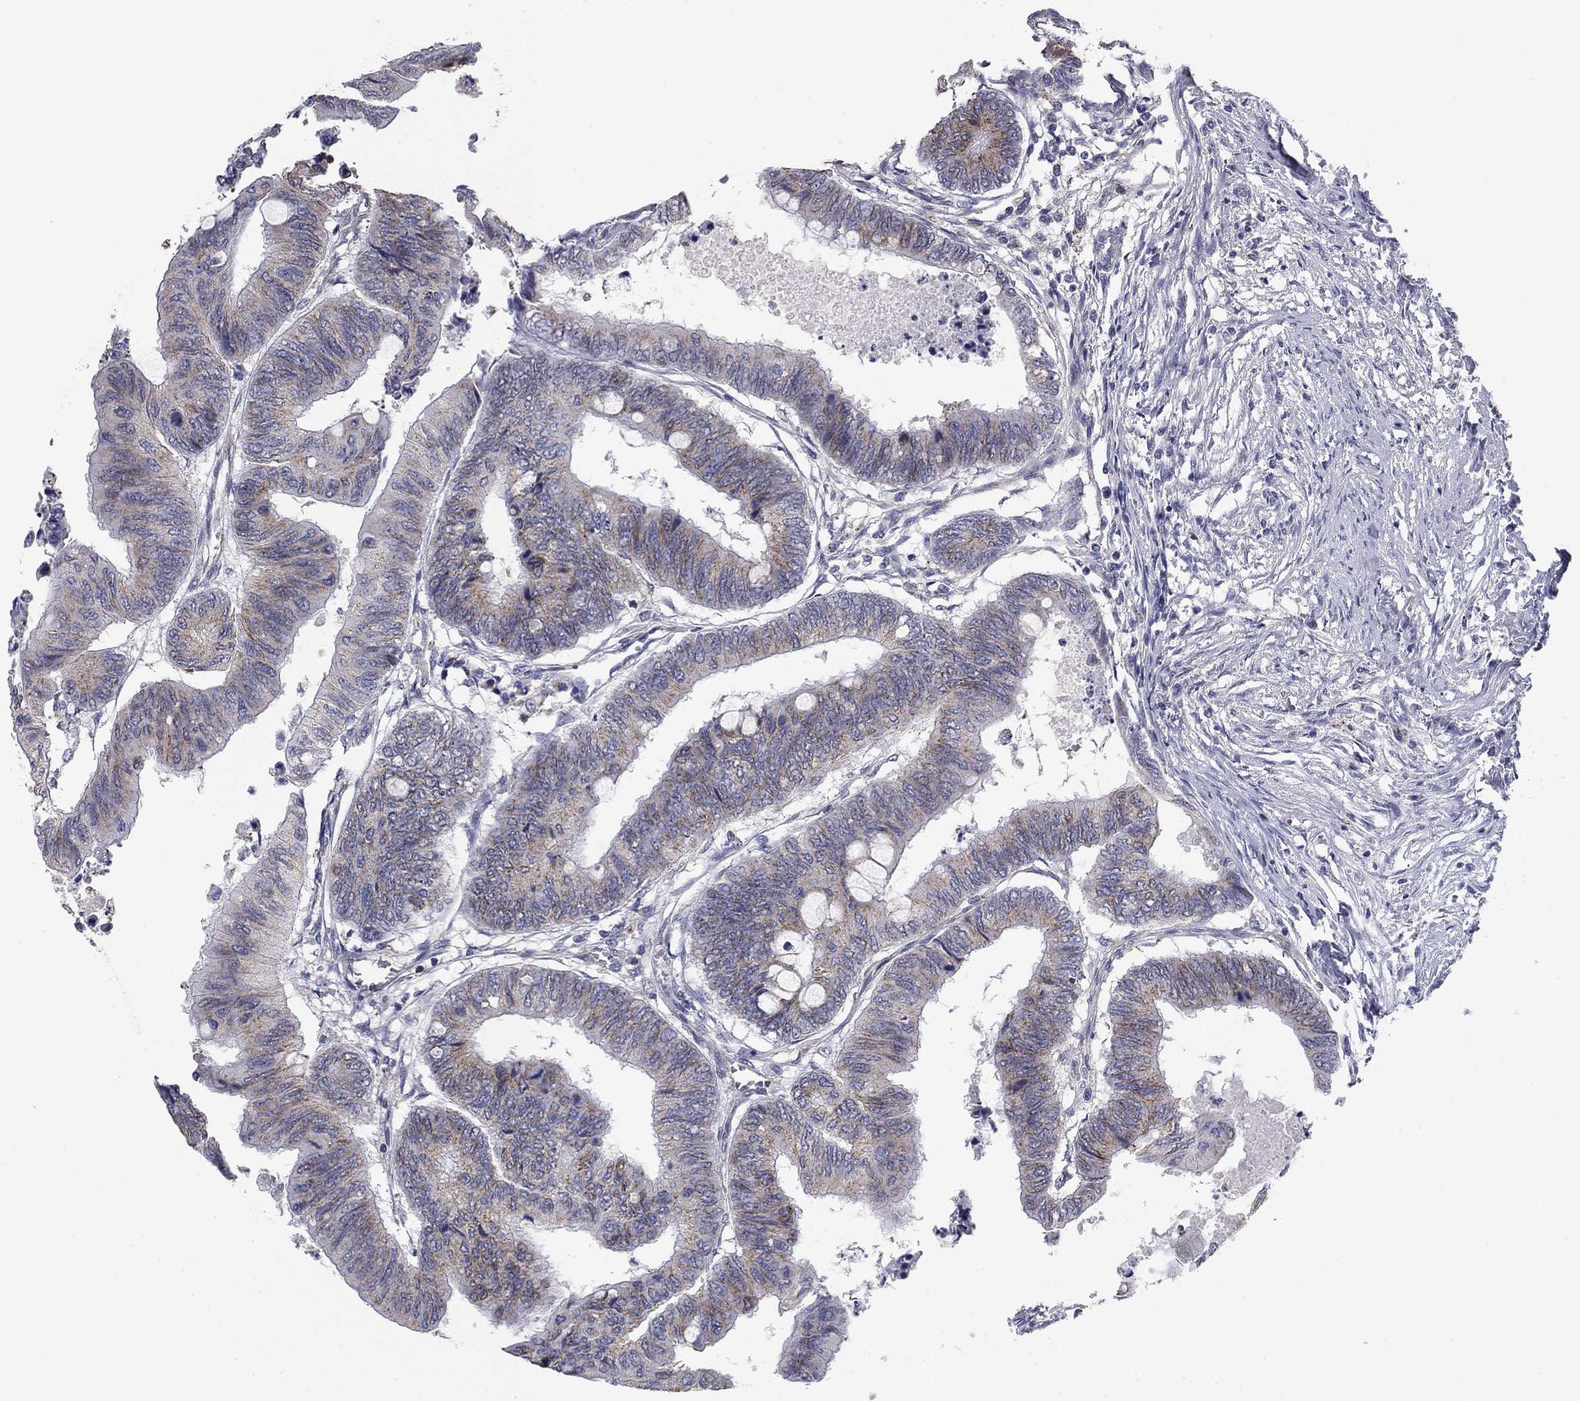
{"staining": {"intensity": "weak", "quantity": "<25%", "location": "cytoplasmic/membranous"}, "tissue": "colorectal cancer", "cell_type": "Tumor cells", "image_type": "cancer", "snomed": [{"axis": "morphology", "description": "Normal tissue, NOS"}, {"axis": "morphology", "description": "Adenocarcinoma, NOS"}, {"axis": "topography", "description": "Rectum"}, {"axis": "topography", "description": "Peripheral nerve tissue"}], "caption": "This is an immunohistochemistry (IHC) image of colorectal adenocarcinoma. There is no positivity in tumor cells.", "gene": "SEPTIN3", "patient": {"sex": "male", "age": 92}}